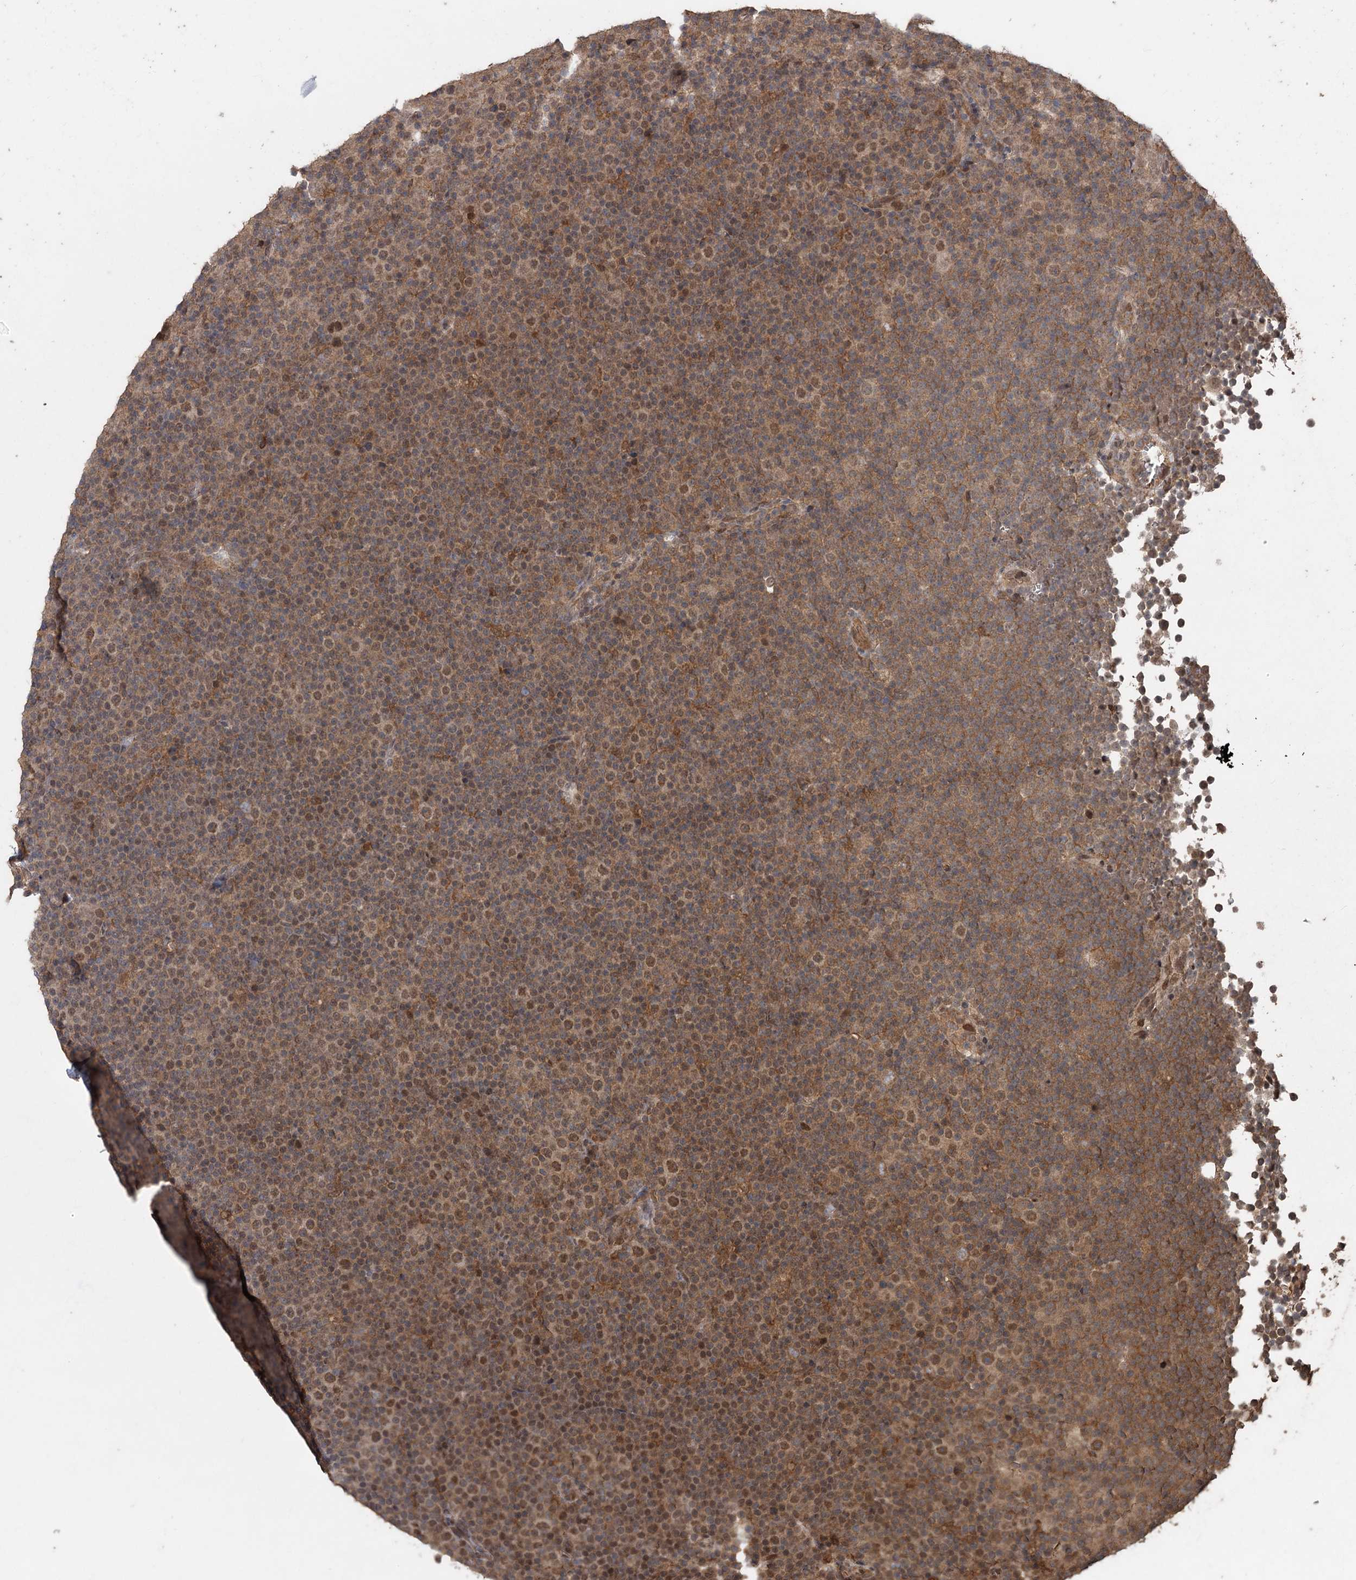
{"staining": {"intensity": "moderate", "quantity": "25%-75%", "location": "cytoplasmic/membranous,nuclear"}, "tissue": "lymphoma", "cell_type": "Tumor cells", "image_type": "cancer", "snomed": [{"axis": "morphology", "description": "Malignant lymphoma, non-Hodgkin's type, Low grade"}, {"axis": "topography", "description": "Lymph node"}], "caption": "Tumor cells show moderate cytoplasmic/membranous and nuclear expression in approximately 25%-75% of cells in lymphoma. The staining was performed using DAB to visualize the protein expression in brown, while the nuclei were stained in blue with hematoxylin (Magnification: 20x).", "gene": "FBXO7", "patient": {"sex": "female", "age": 67}}